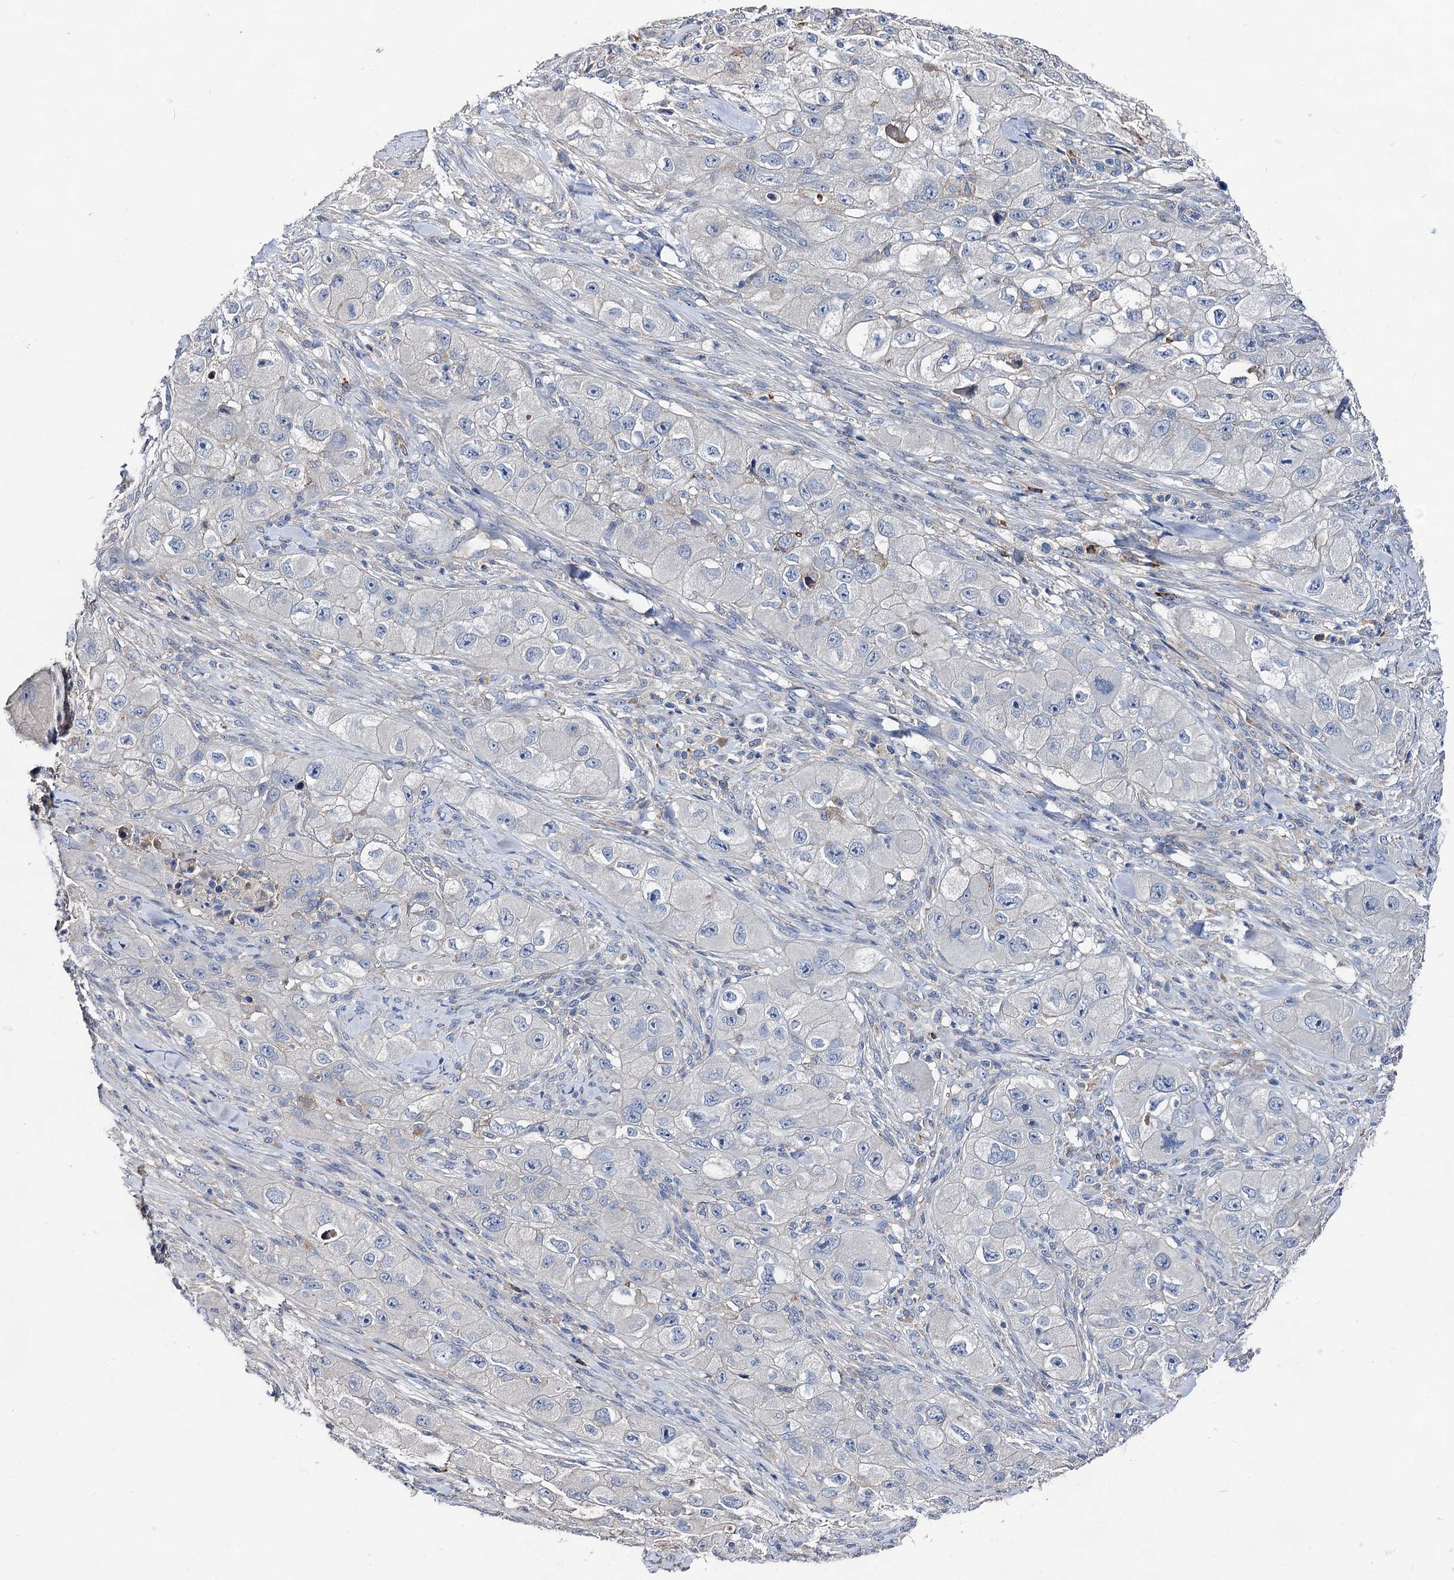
{"staining": {"intensity": "negative", "quantity": "none", "location": "none"}, "tissue": "skin cancer", "cell_type": "Tumor cells", "image_type": "cancer", "snomed": [{"axis": "morphology", "description": "Squamous cell carcinoma, NOS"}, {"axis": "topography", "description": "Skin"}, {"axis": "topography", "description": "Subcutis"}], "caption": "This is an immunohistochemistry histopathology image of human squamous cell carcinoma (skin). There is no staining in tumor cells.", "gene": "HVCN1", "patient": {"sex": "male", "age": 73}}